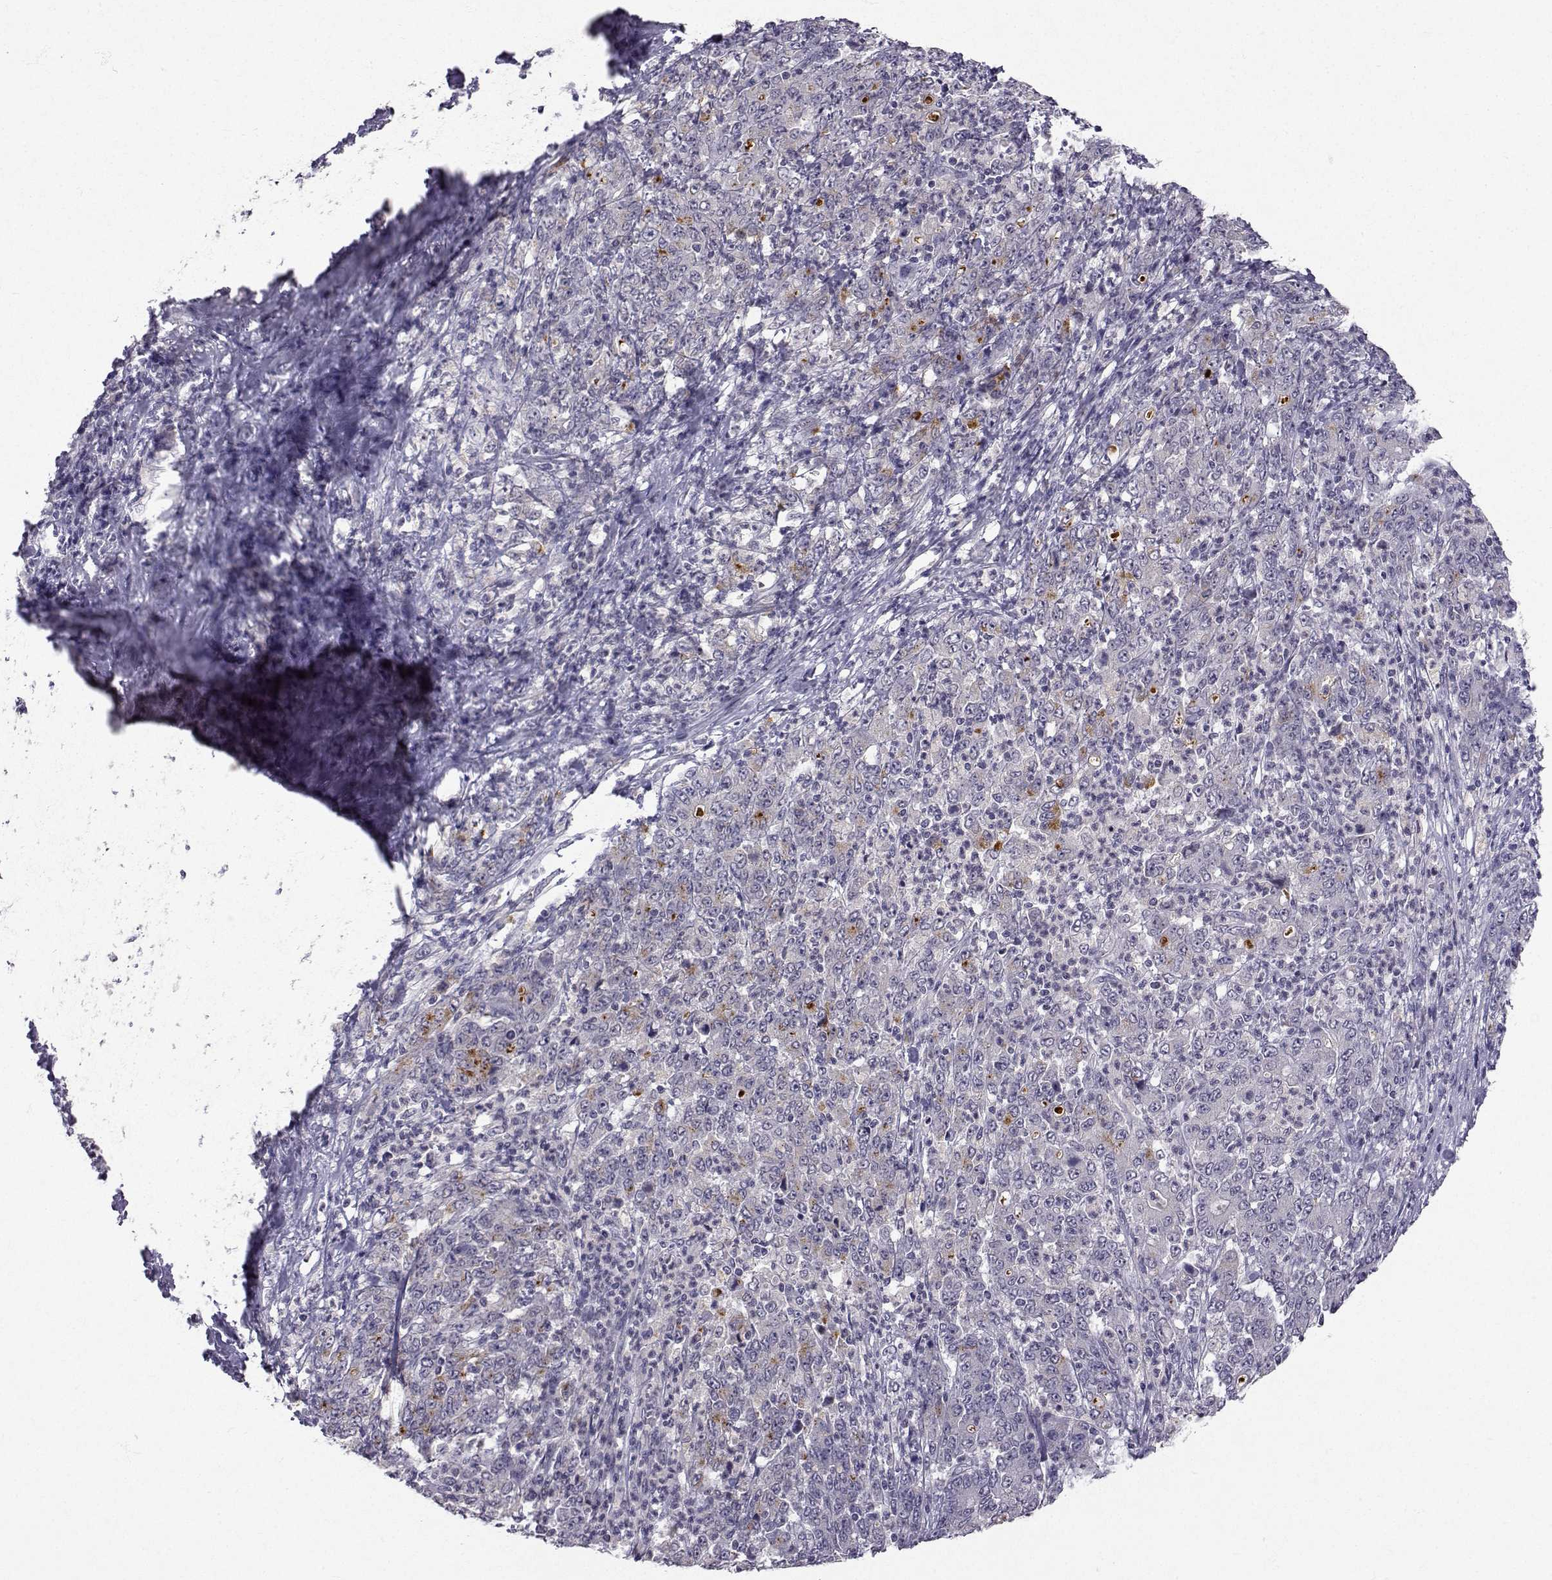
{"staining": {"intensity": "negative", "quantity": "none", "location": "none"}, "tissue": "stomach cancer", "cell_type": "Tumor cells", "image_type": "cancer", "snomed": [{"axis": "morphology", "description": "Adenocarcinoma, NOS"}, {"axis": "topography", "description": "Stomach, lower"}], "caption": "A high-resolution photomicrograph shows IHC staining of adenocarcinoma (stomach), which displays no significant staining in tumor cells.", "gene": "SLC6A3", "patient": {"sex": "female", "age": 71}}